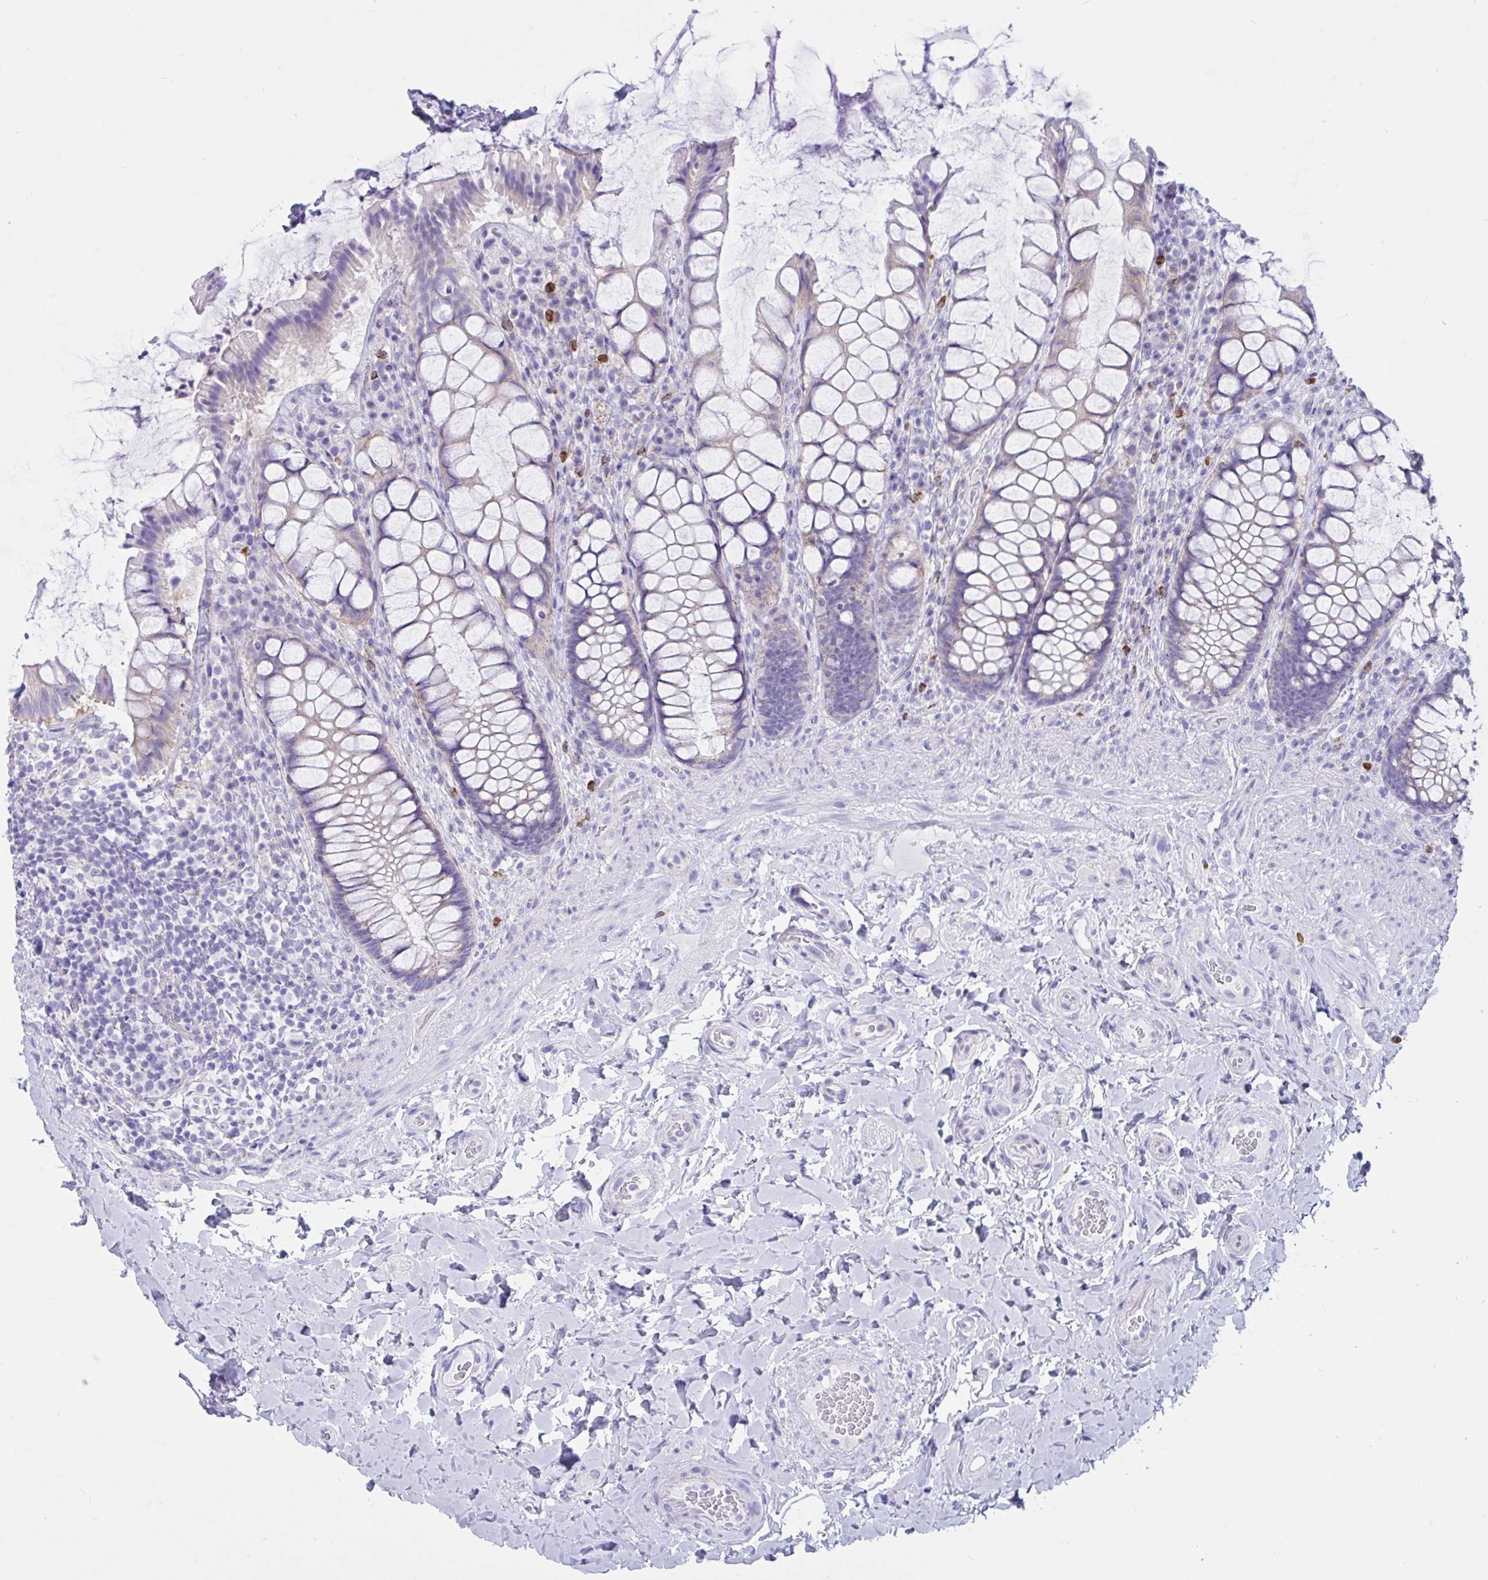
{"staining": {"intensity": "moderate", "quantity": "<25%", "location": "cytoplasmic/membranous"}, "tissue": "rectum", "cell_type": "Glandular cells", "image_type": "normal", "snomed": [{"axis": "morphology", "description": "Normal tissue, NOS"}, {"axis": "topography", "description": "Rectum"}], "caption": "Protein expression analysis of unremarkable human rectum reveals moderate cytoplasmic/membranous positivity in approximately <25% of glandular cells. Nuclei are stained in blue.", "gene": "RNASE3", "patient": {"sex": "female", "age": 58}}